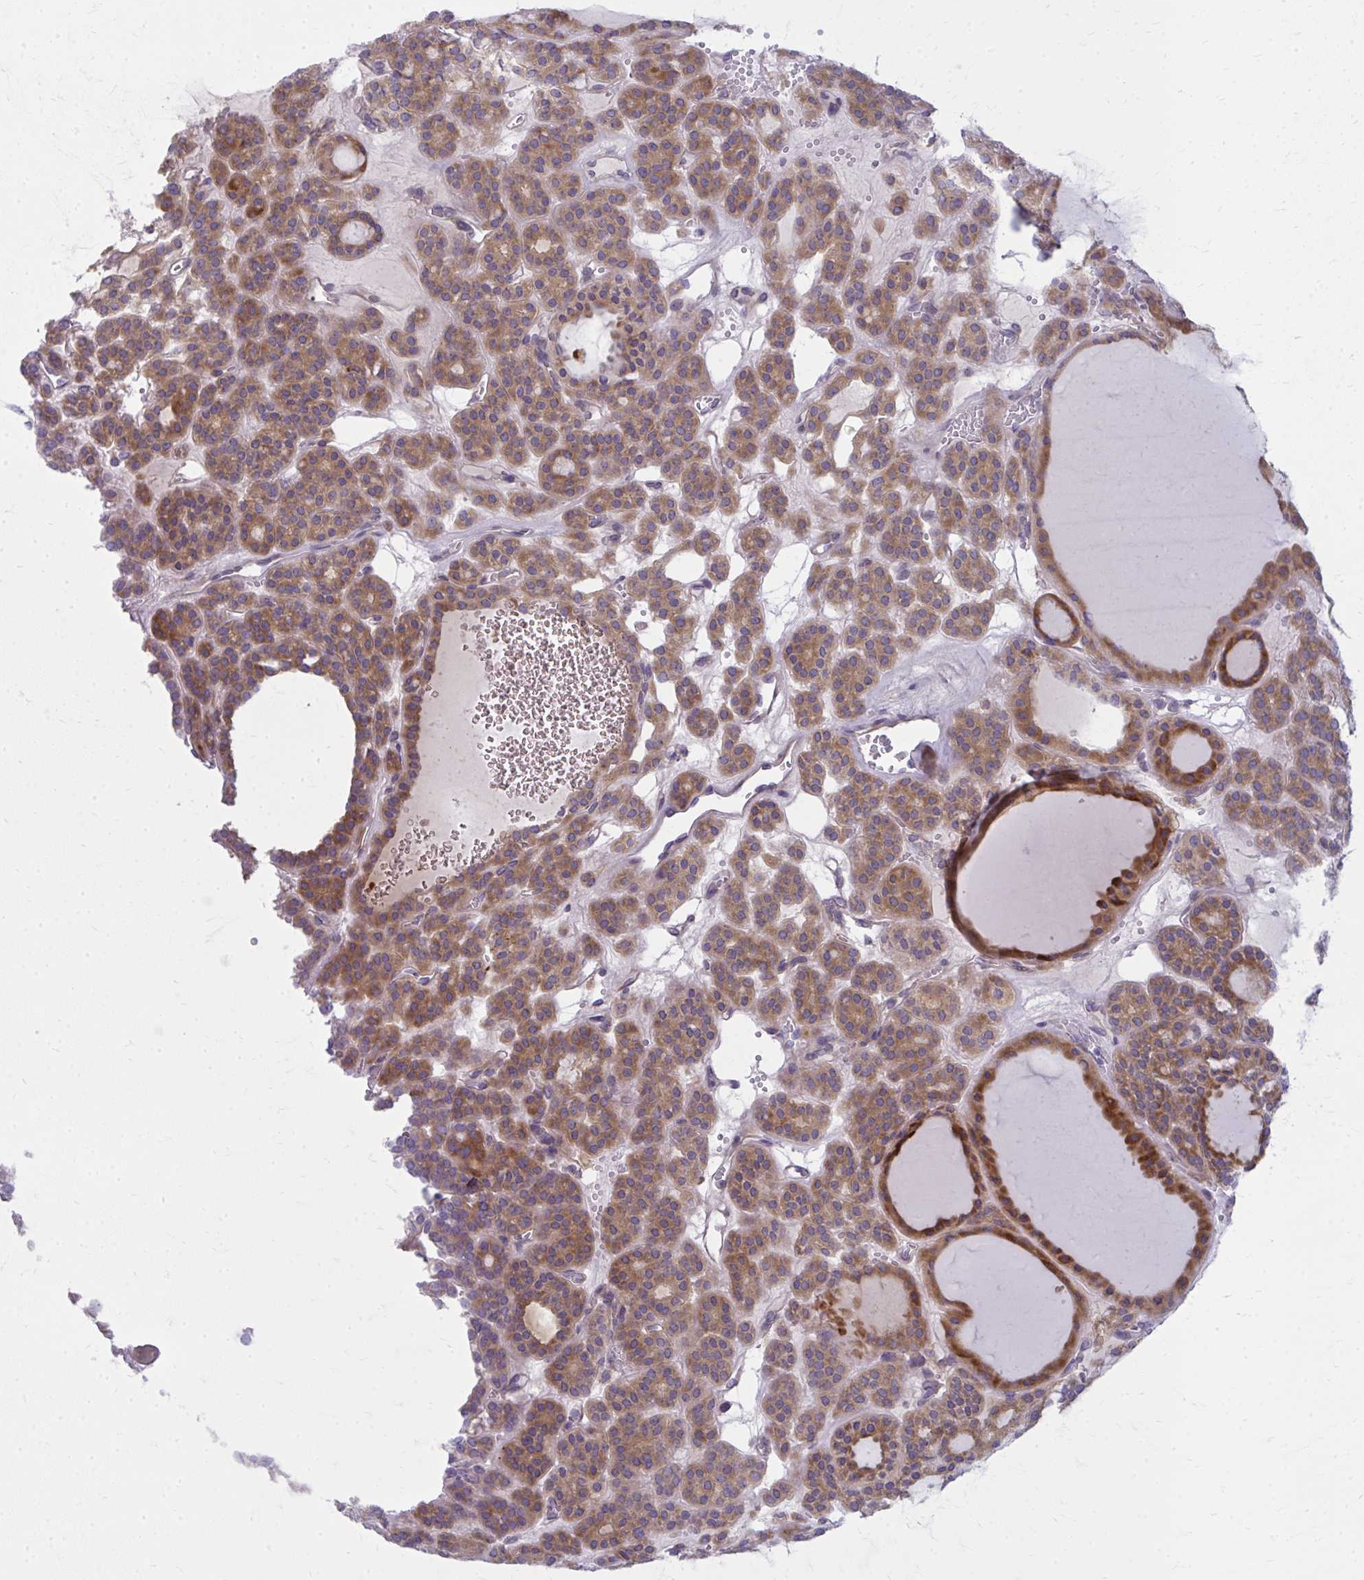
{"staining": {"intensity": "moderate", "quantity": ">75%", "location": "cytoplasmic/membranous"}, "tissue": "thyroid cancer", "cell_type": "Tumor cells", "image_type": "cancer", "snomed": [{"axis": "morphology", "description": "Follicular adenoma carcinoma, NOS"}, {"axis": "topography", "description": "Thyroid gland"}], "caption": "Thyroid follicular adenoma carcinoma was stained to show a protein in brown. There is medium levels of moderate cytoplasmic/membranous staining in approximately >75% of tumor cells.", "gene": "CEMP1", "patient": {"sex": "female", "age": 63}}